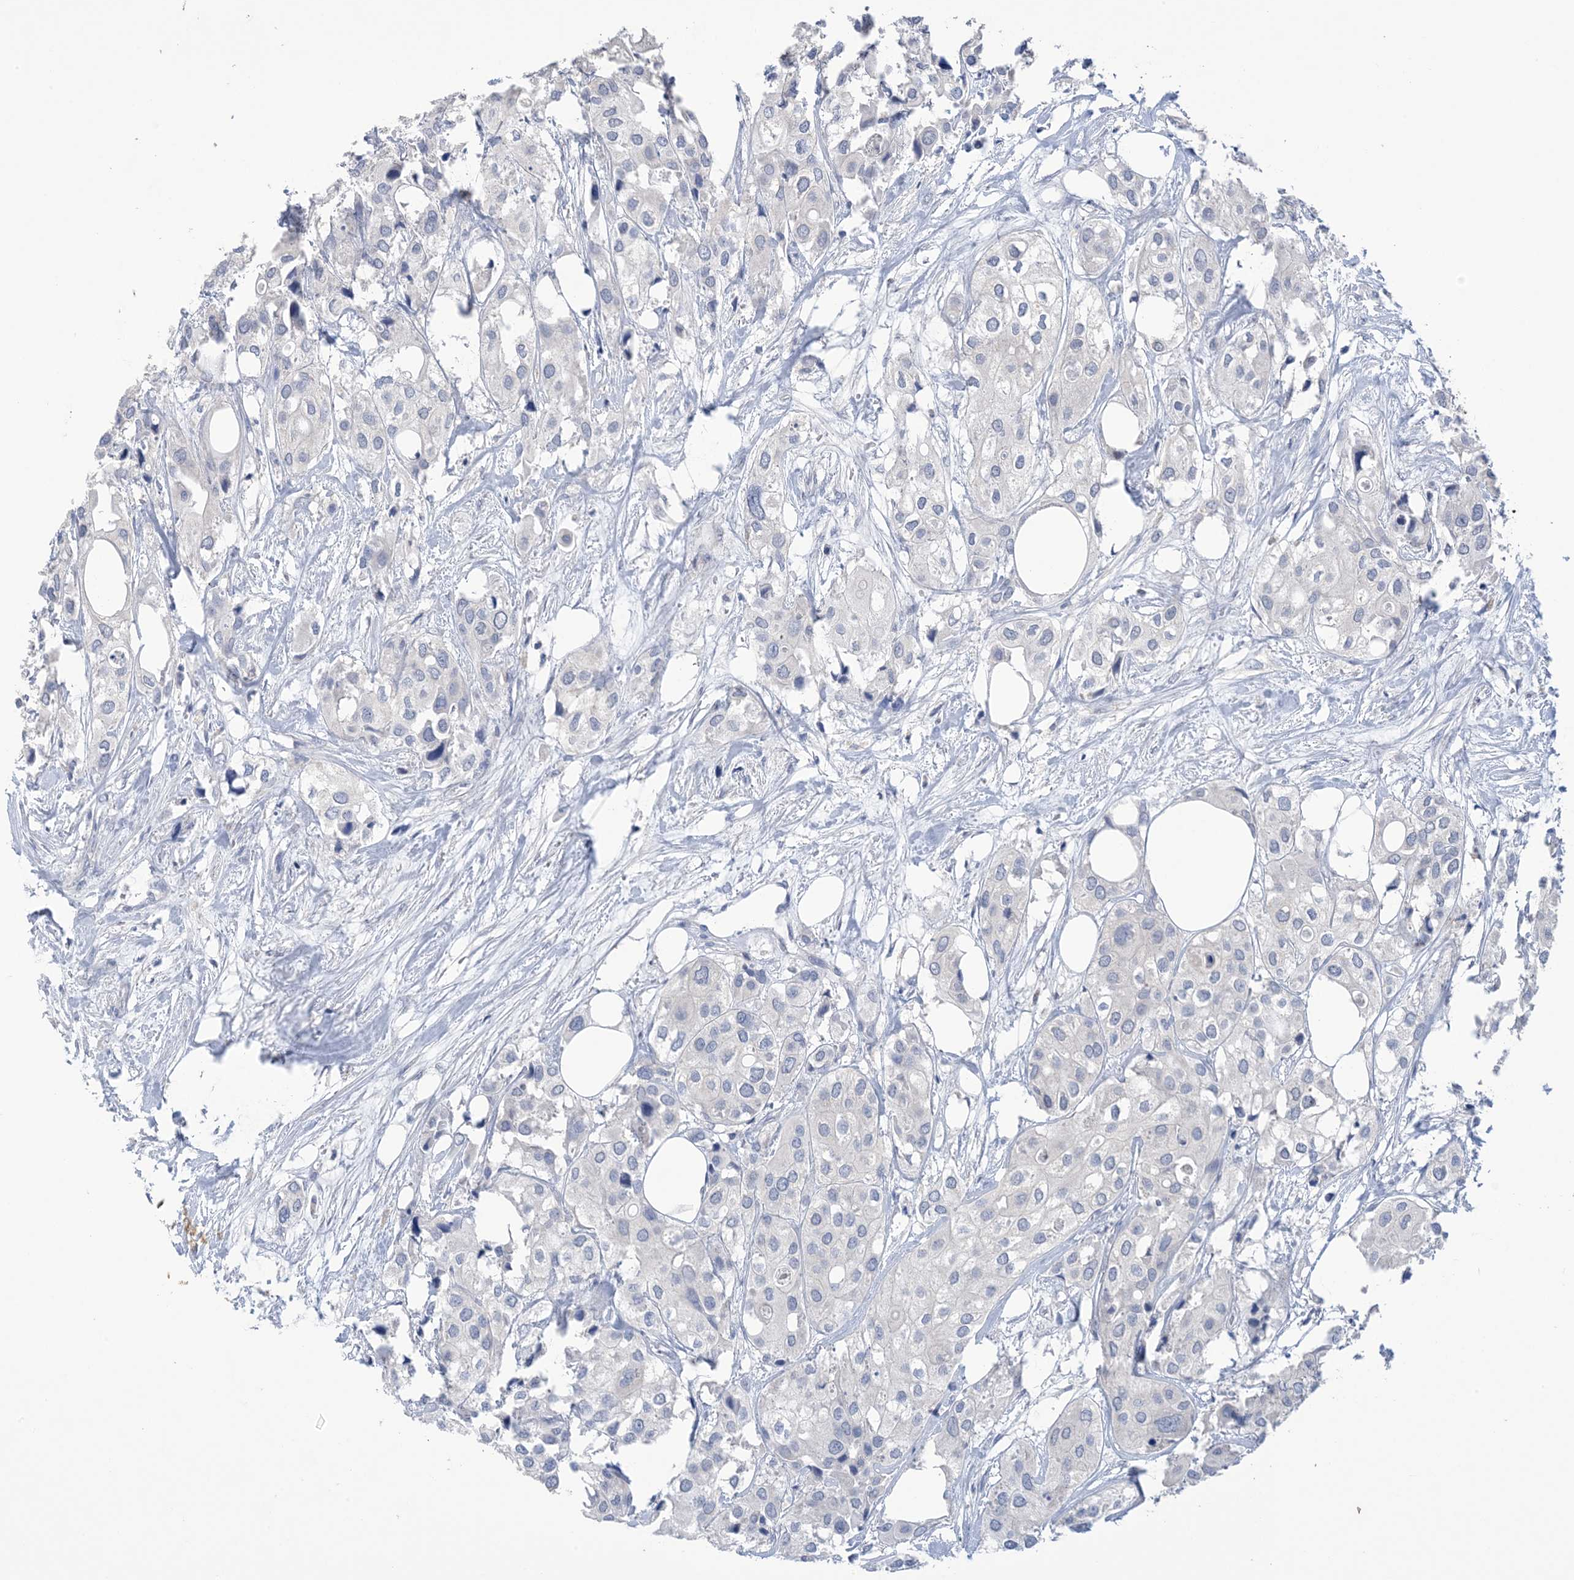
{"staining": {"intensity": "negative", "quantity": "none", "location": "none"}, "tissue": "urothelial cancer", "cell_type": "Tumor cells", "image_type": "cancer", "snomed": [{"axis": "morphology", "description": "Urothelial carcinoma, High grade"}, {"axis": "topography", "description": "Urinary bladder"}], "caption": "This is a photomicrograph of immunohistochemistry staining of urothelial carcinoma (high-grade), which shows no positivity in tumor cells. (DAB (3,3'-diaminobenzidine) immunohistochemistry (IHC), high magnification).", "gene": "DSC3", "patient": {"sex": "male", "age": 64}}